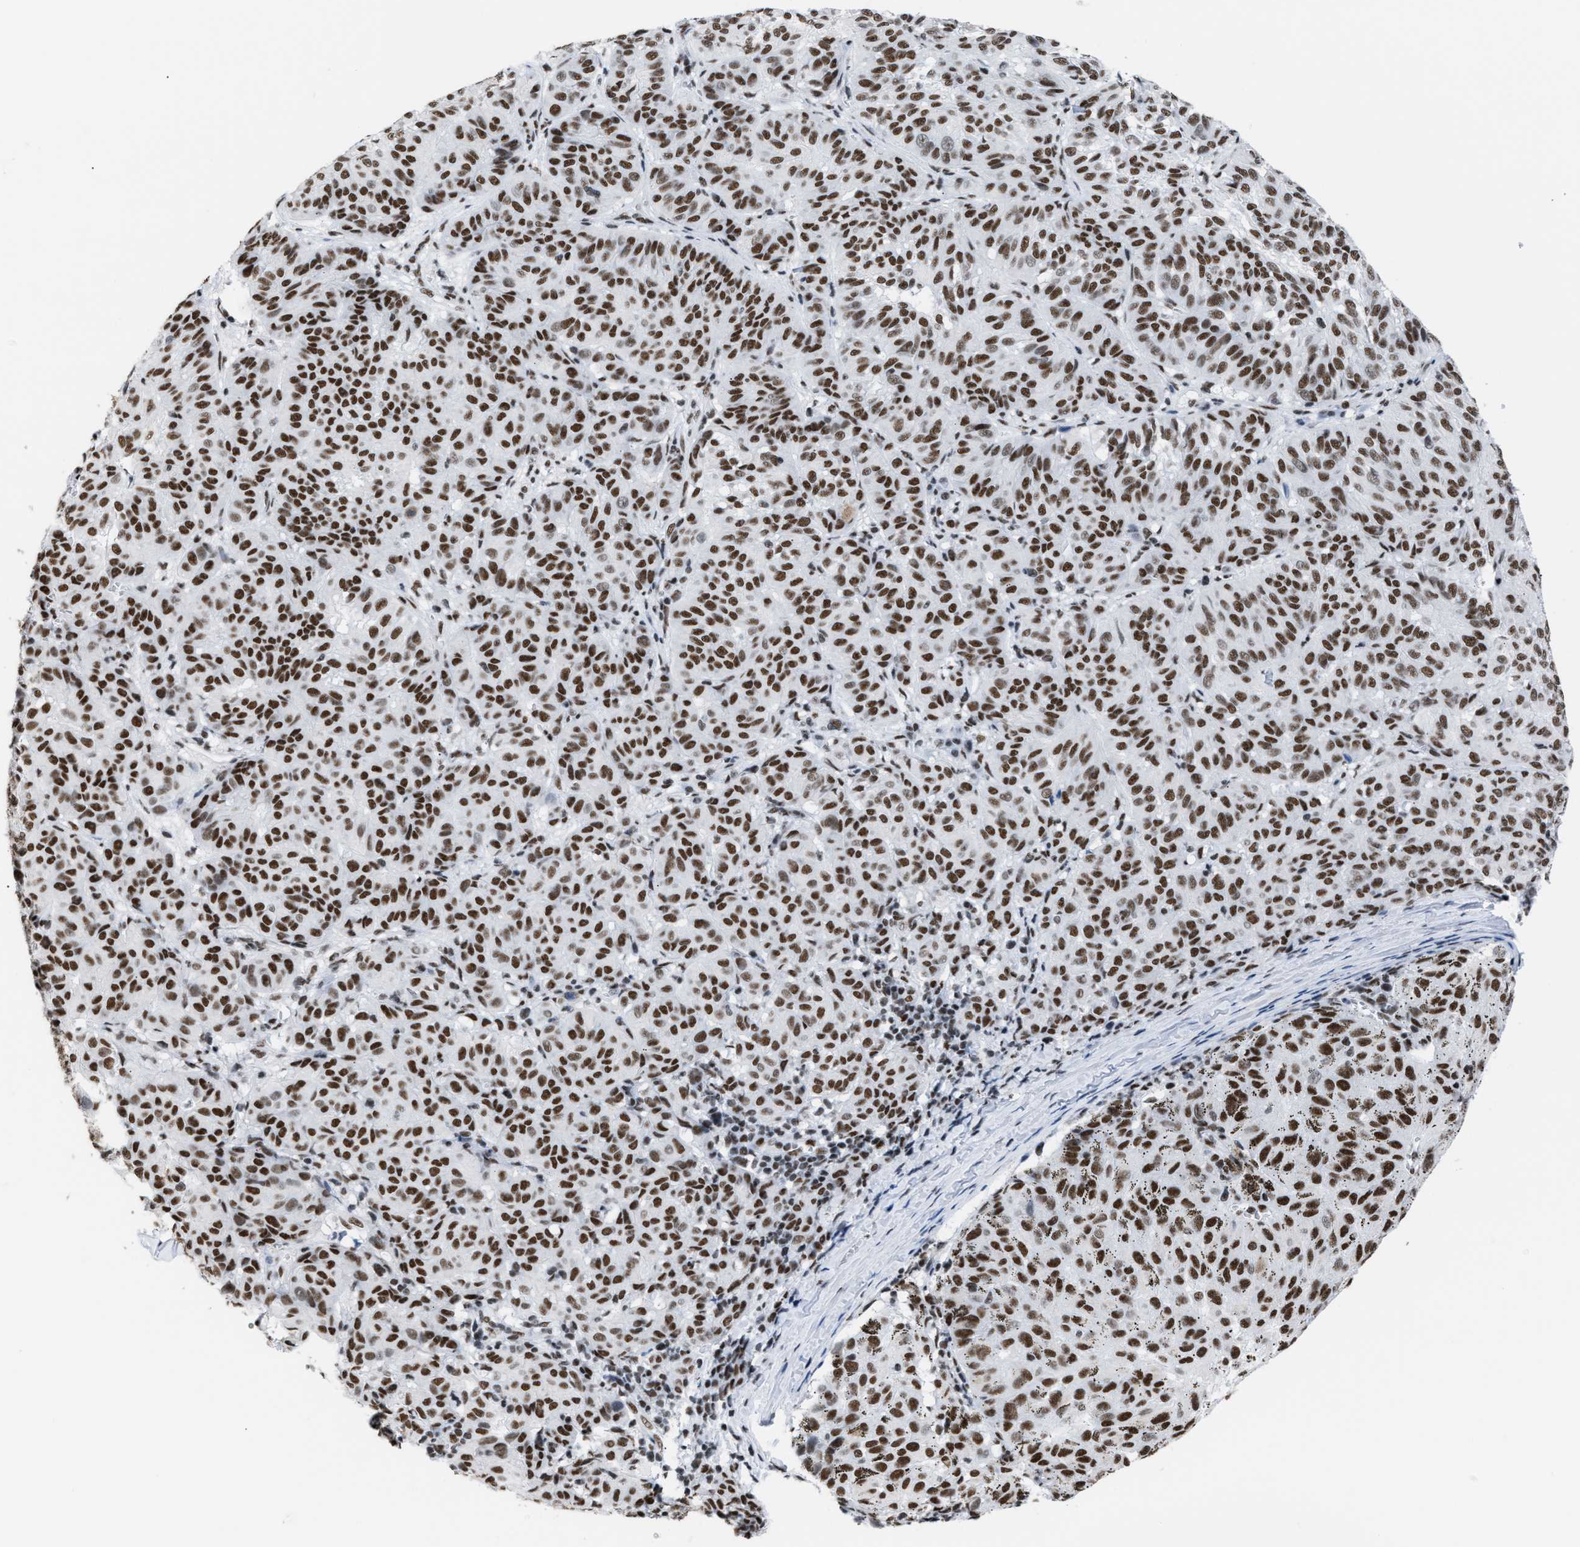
{"staining": {"intensity": "strong", "quantity": ">75%", "location": "nuclear"}, "tissue": "melanoma", "cell_type": "Tumor cells", "image_type": "cancer", "snomed": [{"axis": "morphology", "description": "Malignant melanoma, NOS"}, {"axis": "topography", "description": "Skin"}], "caption": "Immunohistochemistry (IHC) micrograph of neoplastic tissue: malignant melanoma stained using immunohistochemistry (IHC) displays high levels of strong protein expression localized specifically in the nuclear of tumor cells, appearing as a nuclear brown color.", "gene": "CCAR2", "patient": {"sex": "female", "age": 72}}